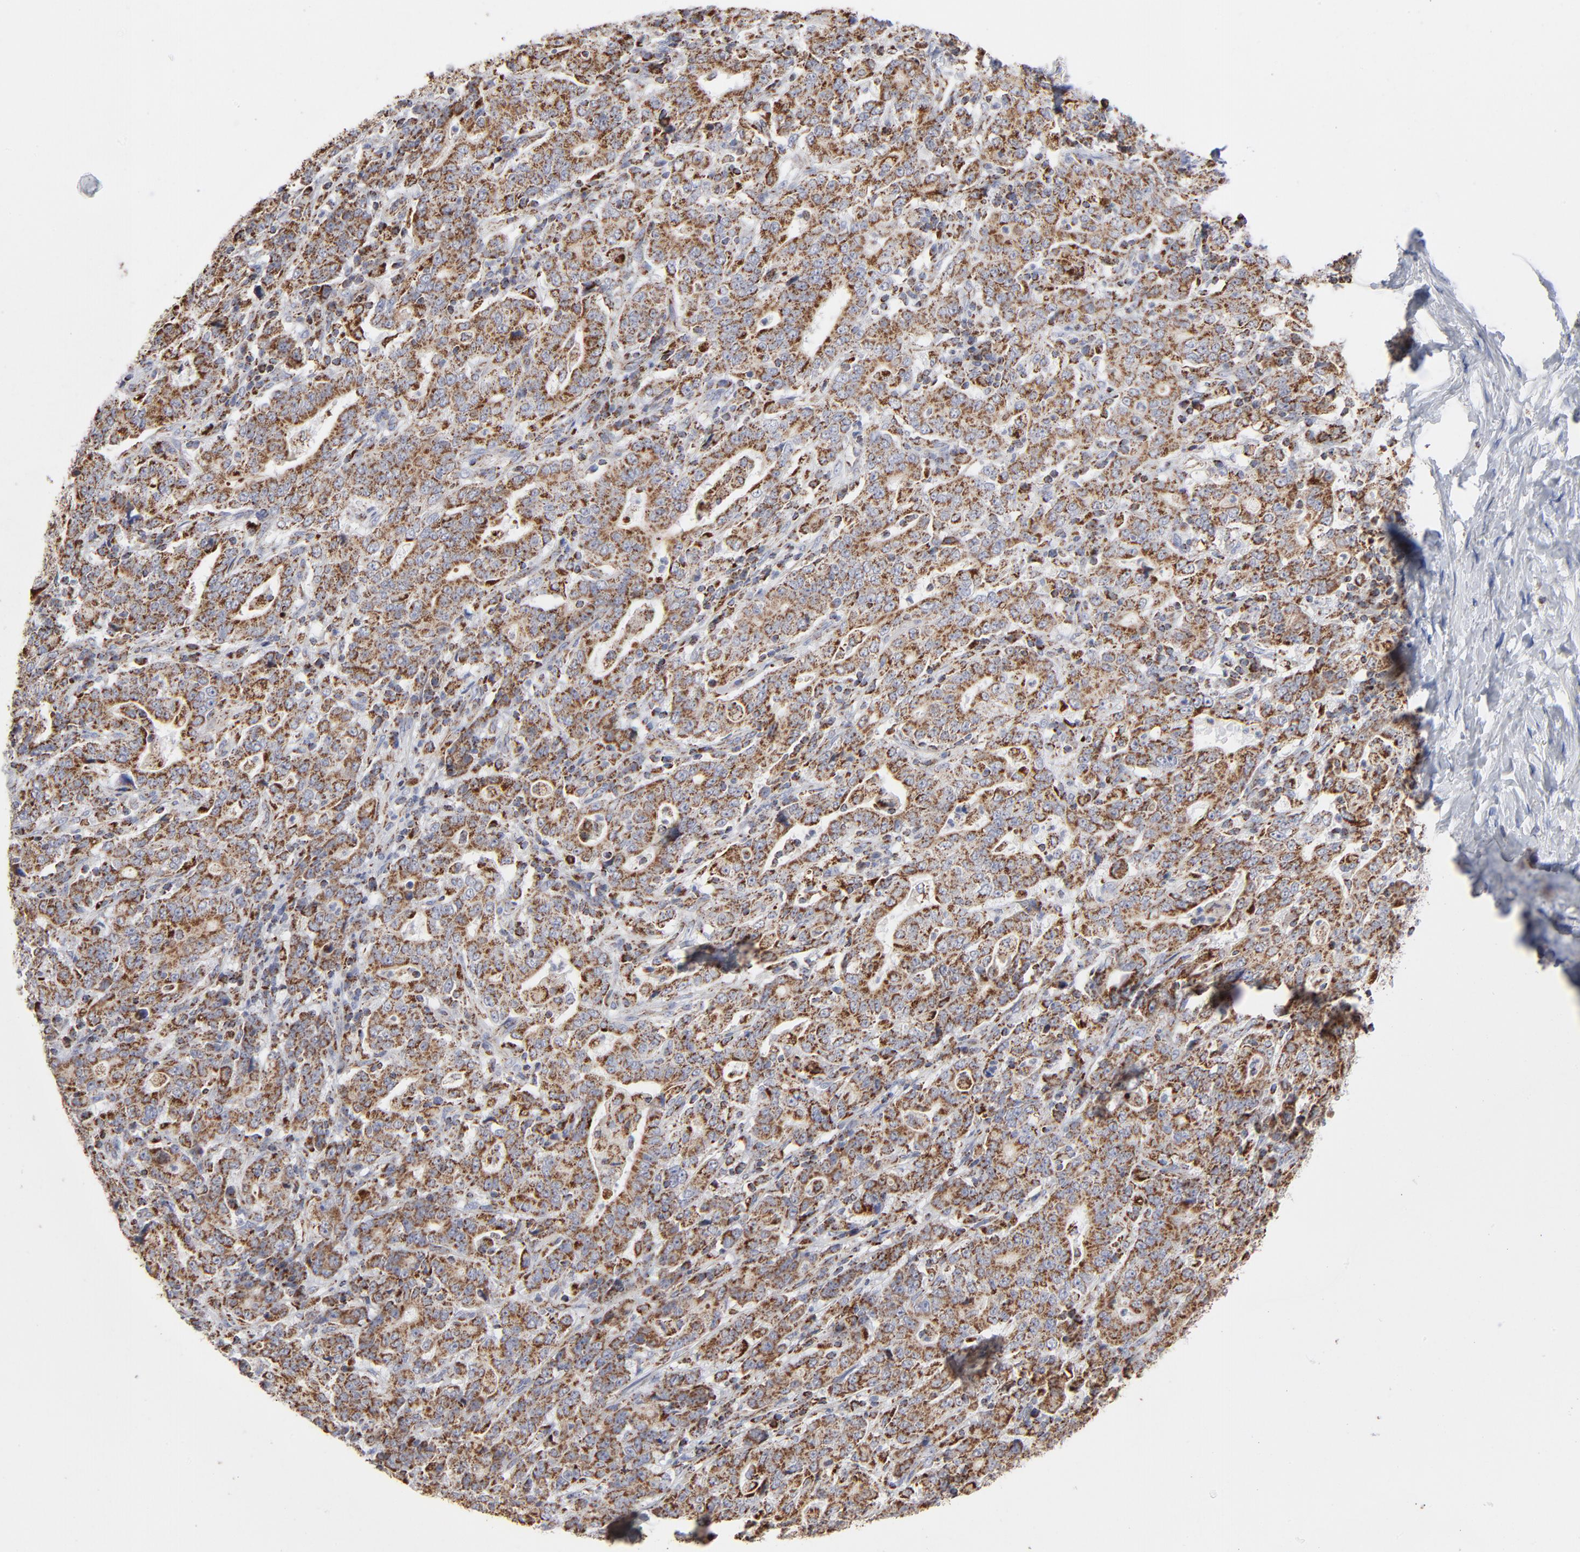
{"staining": {"intensity": "strong", "quantity": ">75%", "location": "cytoplasmic/membranous"}, "tissue": "stomach cancer", "cell_type": "Tumor cells", "image_type": "cancer", "snomed": [{"axis": "morphology", "description": "Normal tissue, NOS"}, {"axis": "morphology", "description": "Adenocarcinoma, NOS"}, {"axis": "topography", "description": "Stomach, upper"}, {"axis": "topography", "description": "Stomach"}], "caption": "Immunohistochemical staining of stomach cancer (adenocarcinoma) demonstrates high levels of strong cytoplasmic/membranous staining in about >75% of tumor cells.", "gene": "ASB3", "patient": {"sex": "male", "age": 59}}